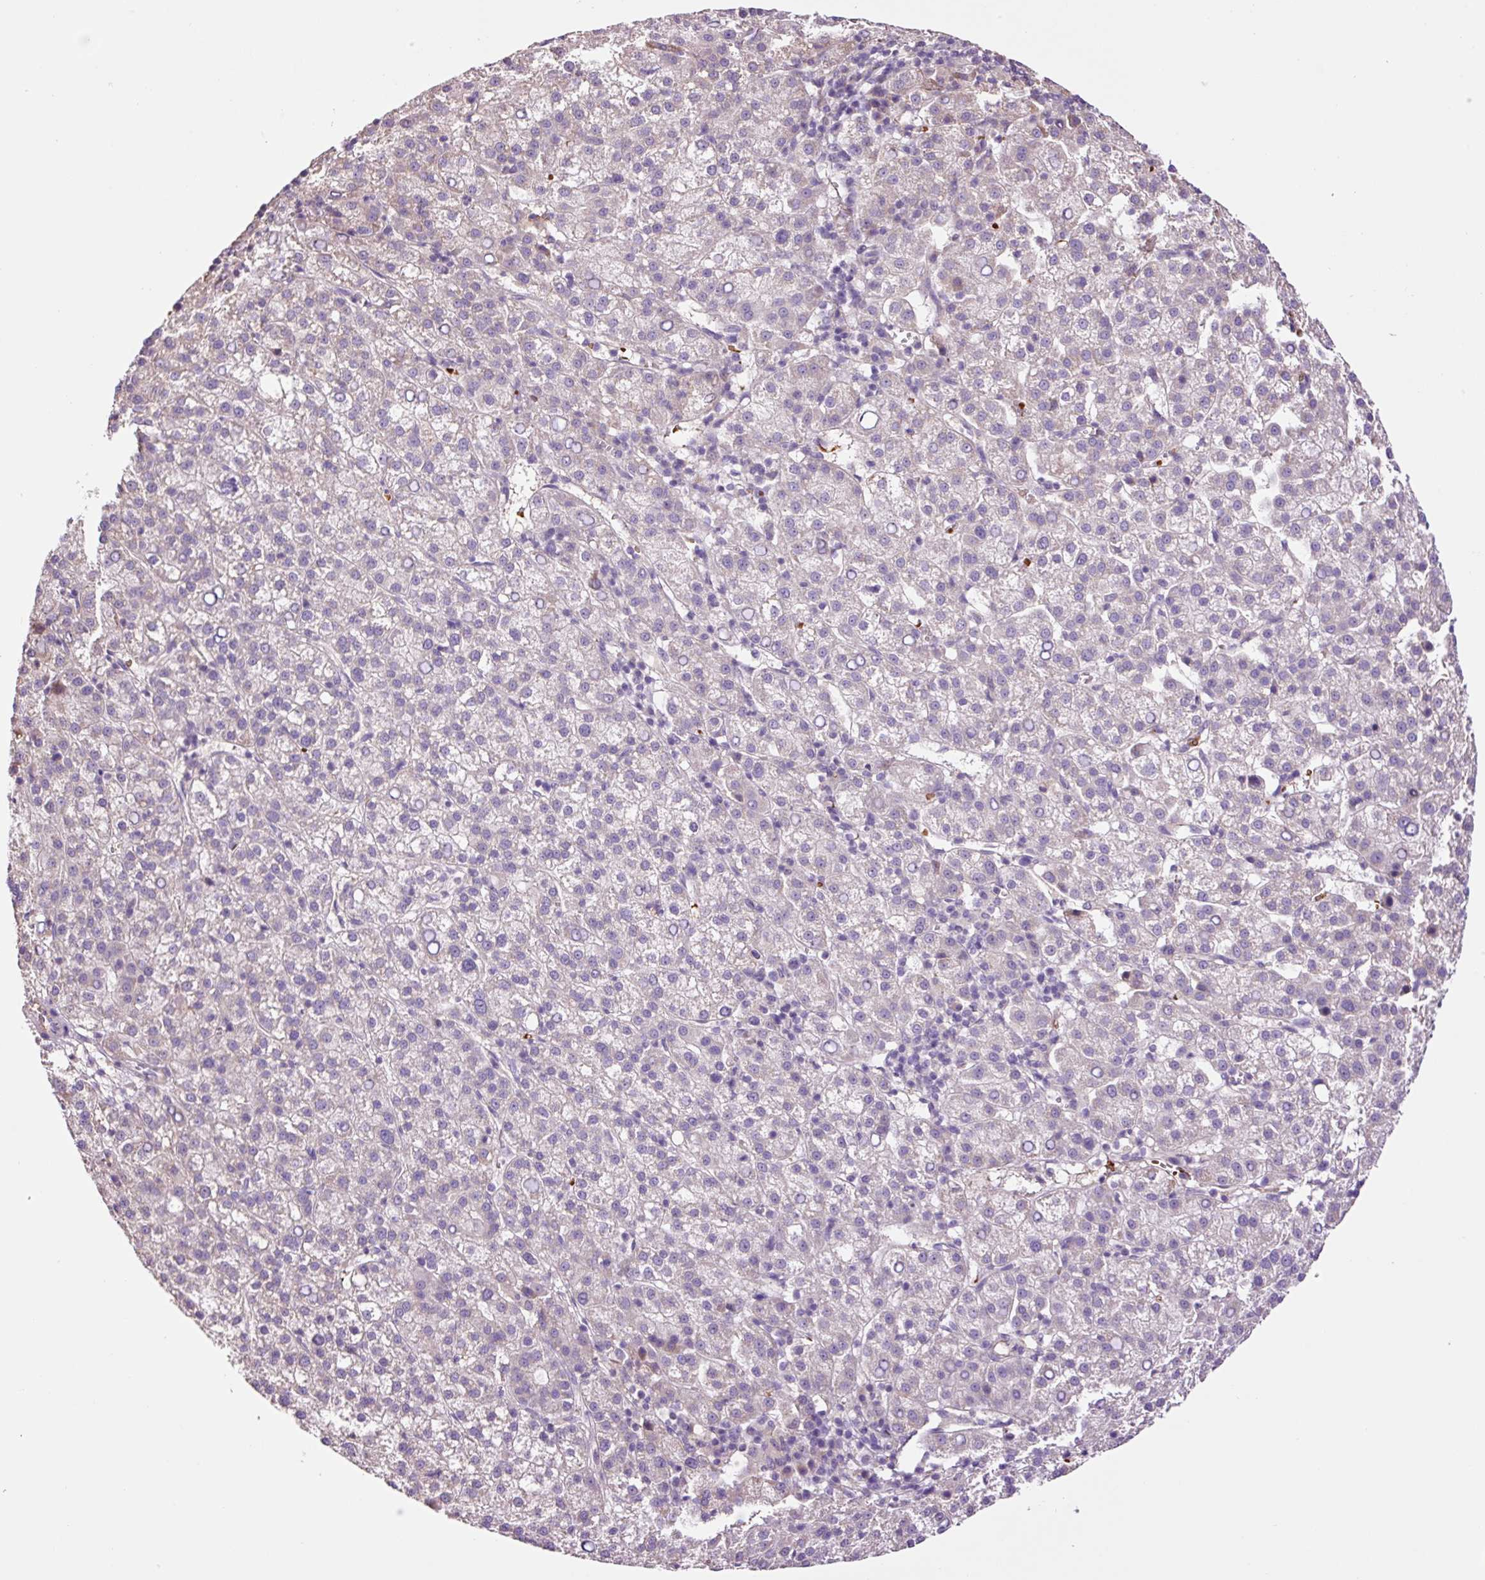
{"staining": {"intensity": "weak", "quantity": "25%-75%", "location": "cytoplasmic/membranous"}, "tissue": "liver cancer", "cell_type": "Tumor cells", "image_type": "cancer", "snomed": [{"axis": "morphology", "description": "Carcinoma, Hepatocellular, NOS"}, {"axis": "topography", "description": "Liver"}], "caption": "Immunohistochemical staining of human hepatocellular carcinoma (liver) displays weak cytoplasmic/membranous protein staining in approximately 25%-75% of tumor cells.", "gene": "TMEM235", "patient": {"sex": "female", "age": 58}}